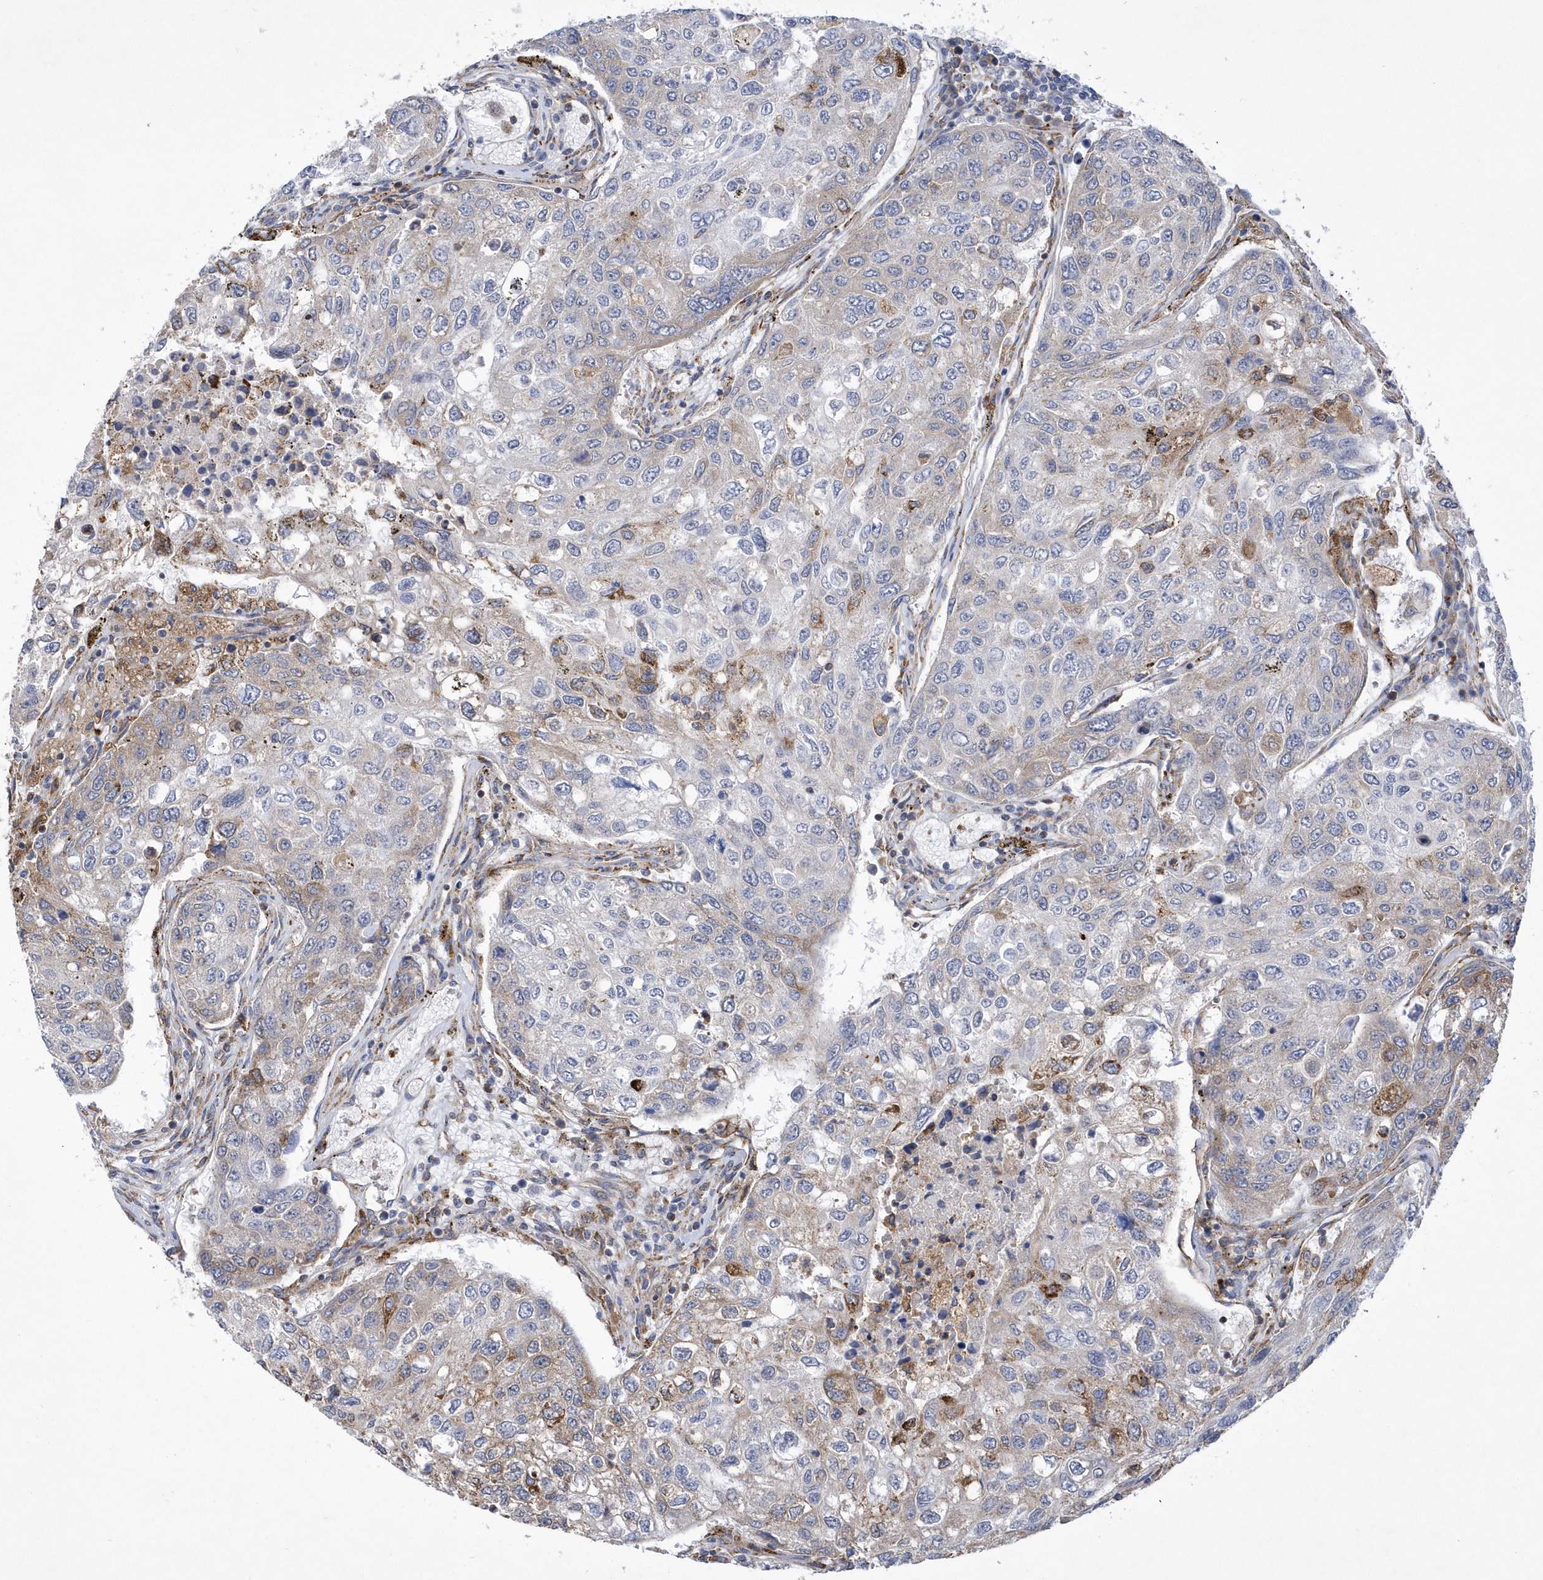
{"staining": {"intensity": "moderate", "quantity": "<25%", "location": "cytoplasmic/membranous"}, "tissue": "urothelial cancer", "cell_type": "Tumor cells", "image_type": "cancer", "snomed": [{"axis": "morphology", "description": "Urothelial carcinoma, High grade"}, {"axis": "topography", "description": "Lymph node"}, {"axis": "topography", "description": "Urinary bladder"}], "caption": "Tumor cells demonstrate low levels of moderate cytoplasmic/membranous staining in about <25% of cells in urothelial cancer. (Stains: DAB (3,3'-diaminobenzidine) in brown, nuclei in blue, Microscopy: brightfield microscopy at high magnification).", "gene": "MED31", "patient": {"sex": "male", "age": 51}}